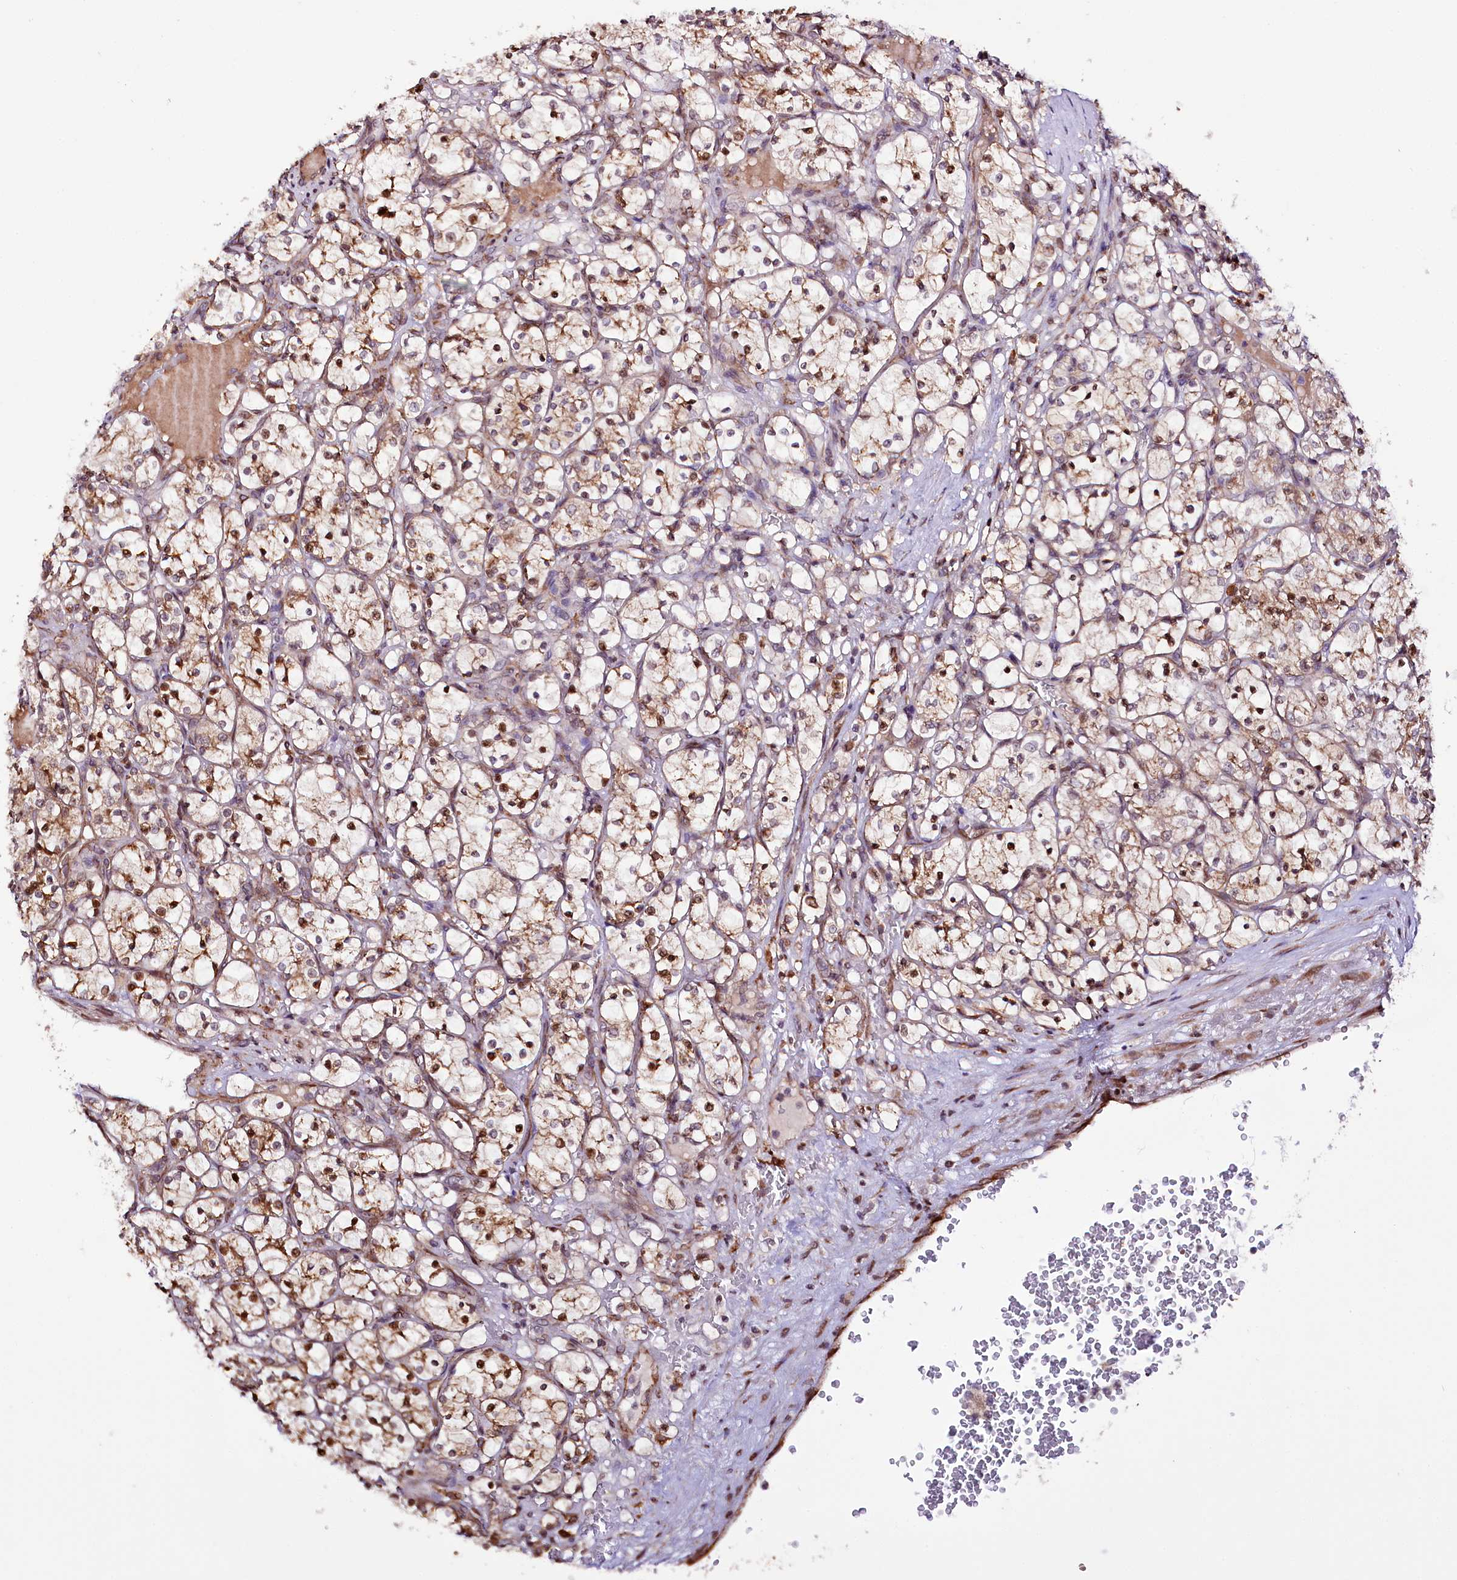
{"staining": {"intensity": "moderate", "quantity": "25%-75%", "location": "cytoplasmic/membranous,nuclear"}, "tissue": "renal cancer", "cell_type": "Tumor cells", "image_type": "cancer", "snomed": [{"axis": "morphology", "description": "Adenocarcinoma, NOS"}, {"axis": "topography", "description": "Kidney"}], "caption": "The image shows a brown stain indicating the presence of a protein in the cytoplasmic/membranous and nuclear of tumor cells in renal adenocarcinoma.", "gene": "CUTC", "patient": {"sex": "female", "age": 69}}